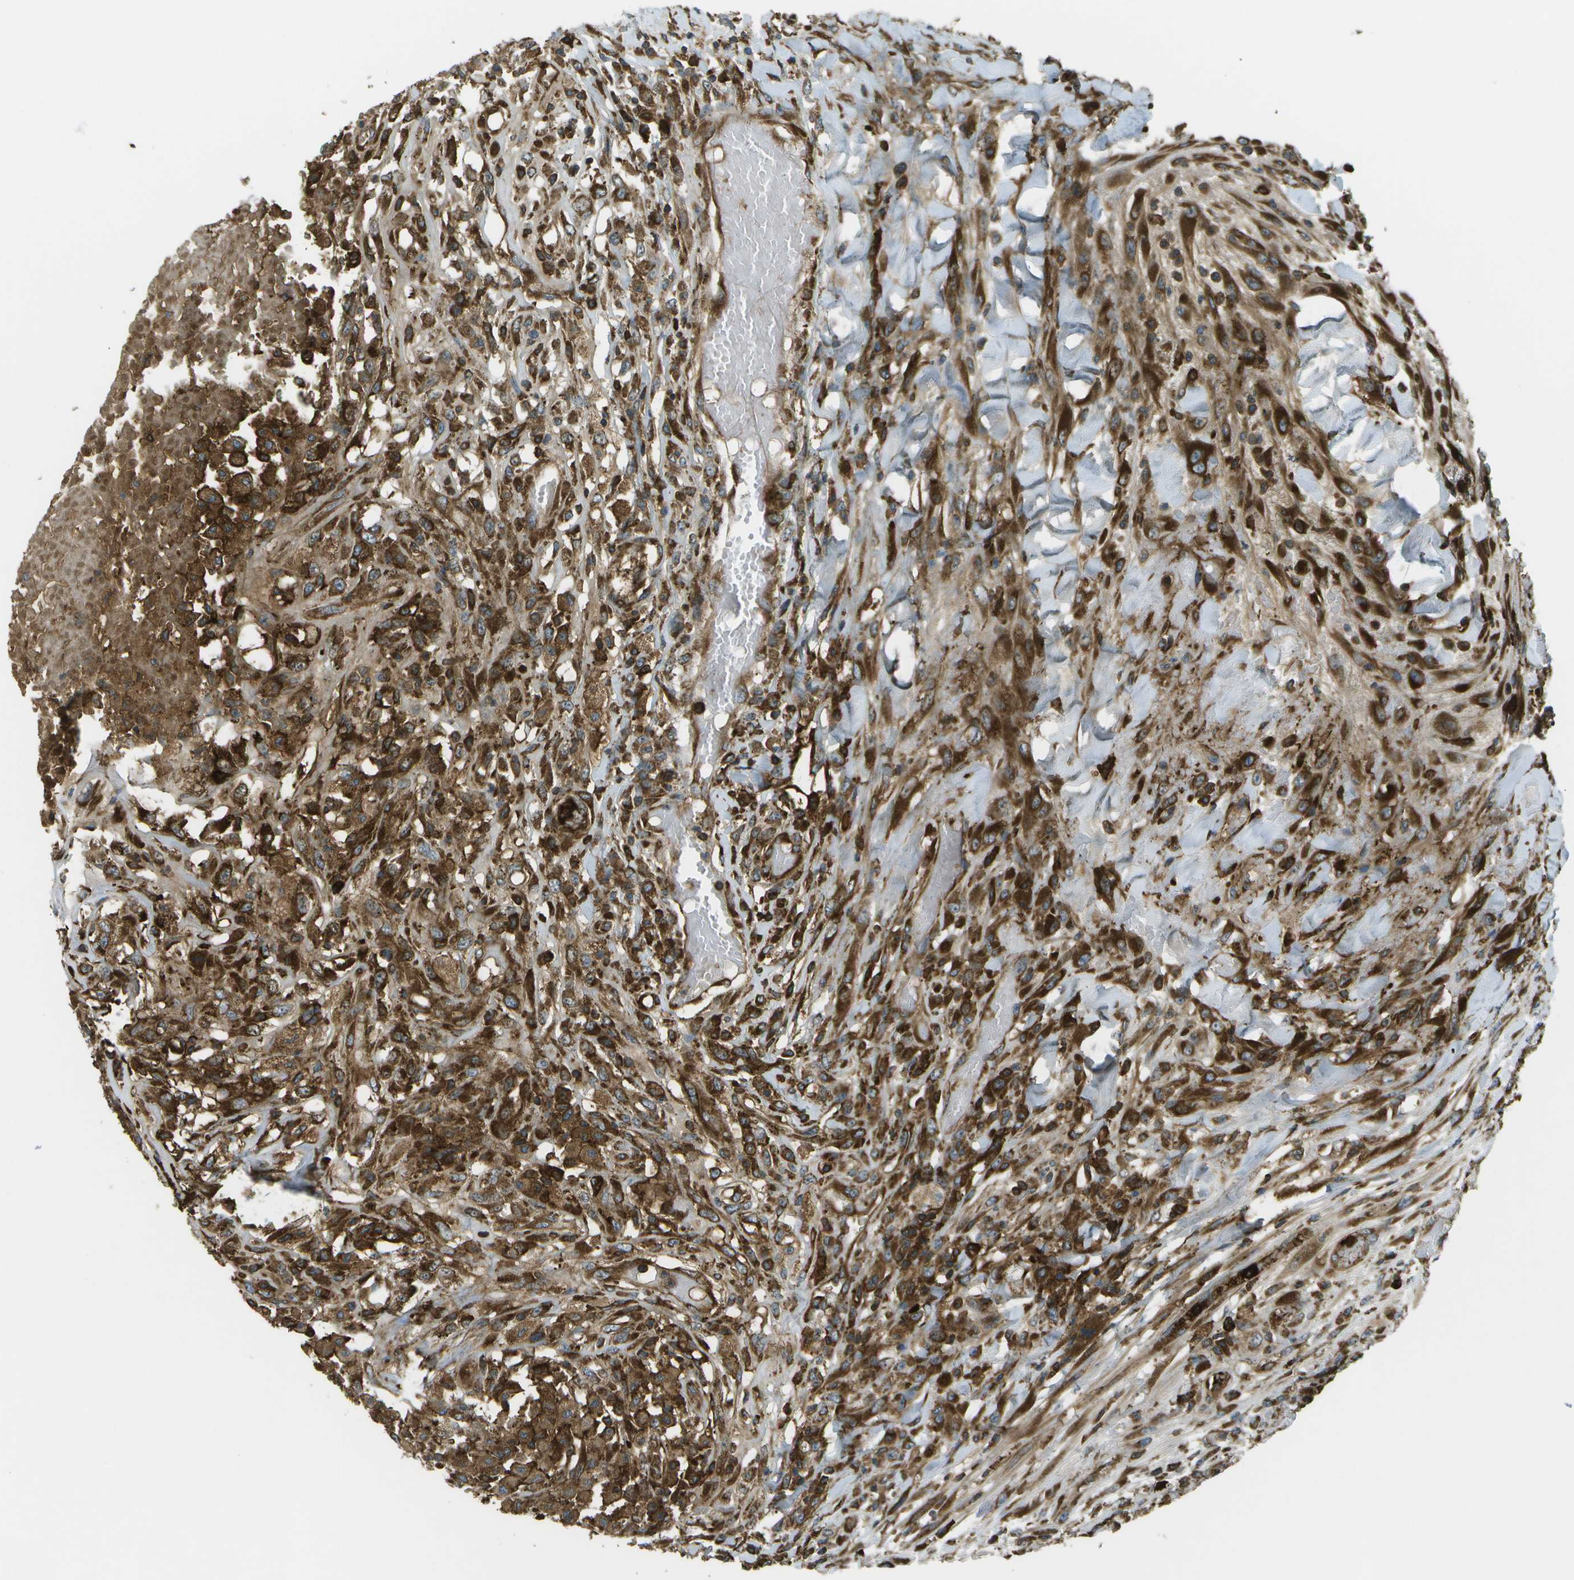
{"staining": {"intensity": "strong", "quantity": ">75%", "location": "cytoplasmic/membranous"}, "tissue": "testis cancer", "cell_type": "Tumor cells", "image_type": "cancer", "snomed": [{"axis": "morphology", "description": "Seminoma, NOS"}, {"axis": "topography", "description": "Testis"}], "caption": "A high amount of strong cytoplasmic/membranous expression is appreciated in about >75% of tumor cells in testis cancer tissue.", "gene": "USP30", "patient": {"sex": "male", "age": 59}}